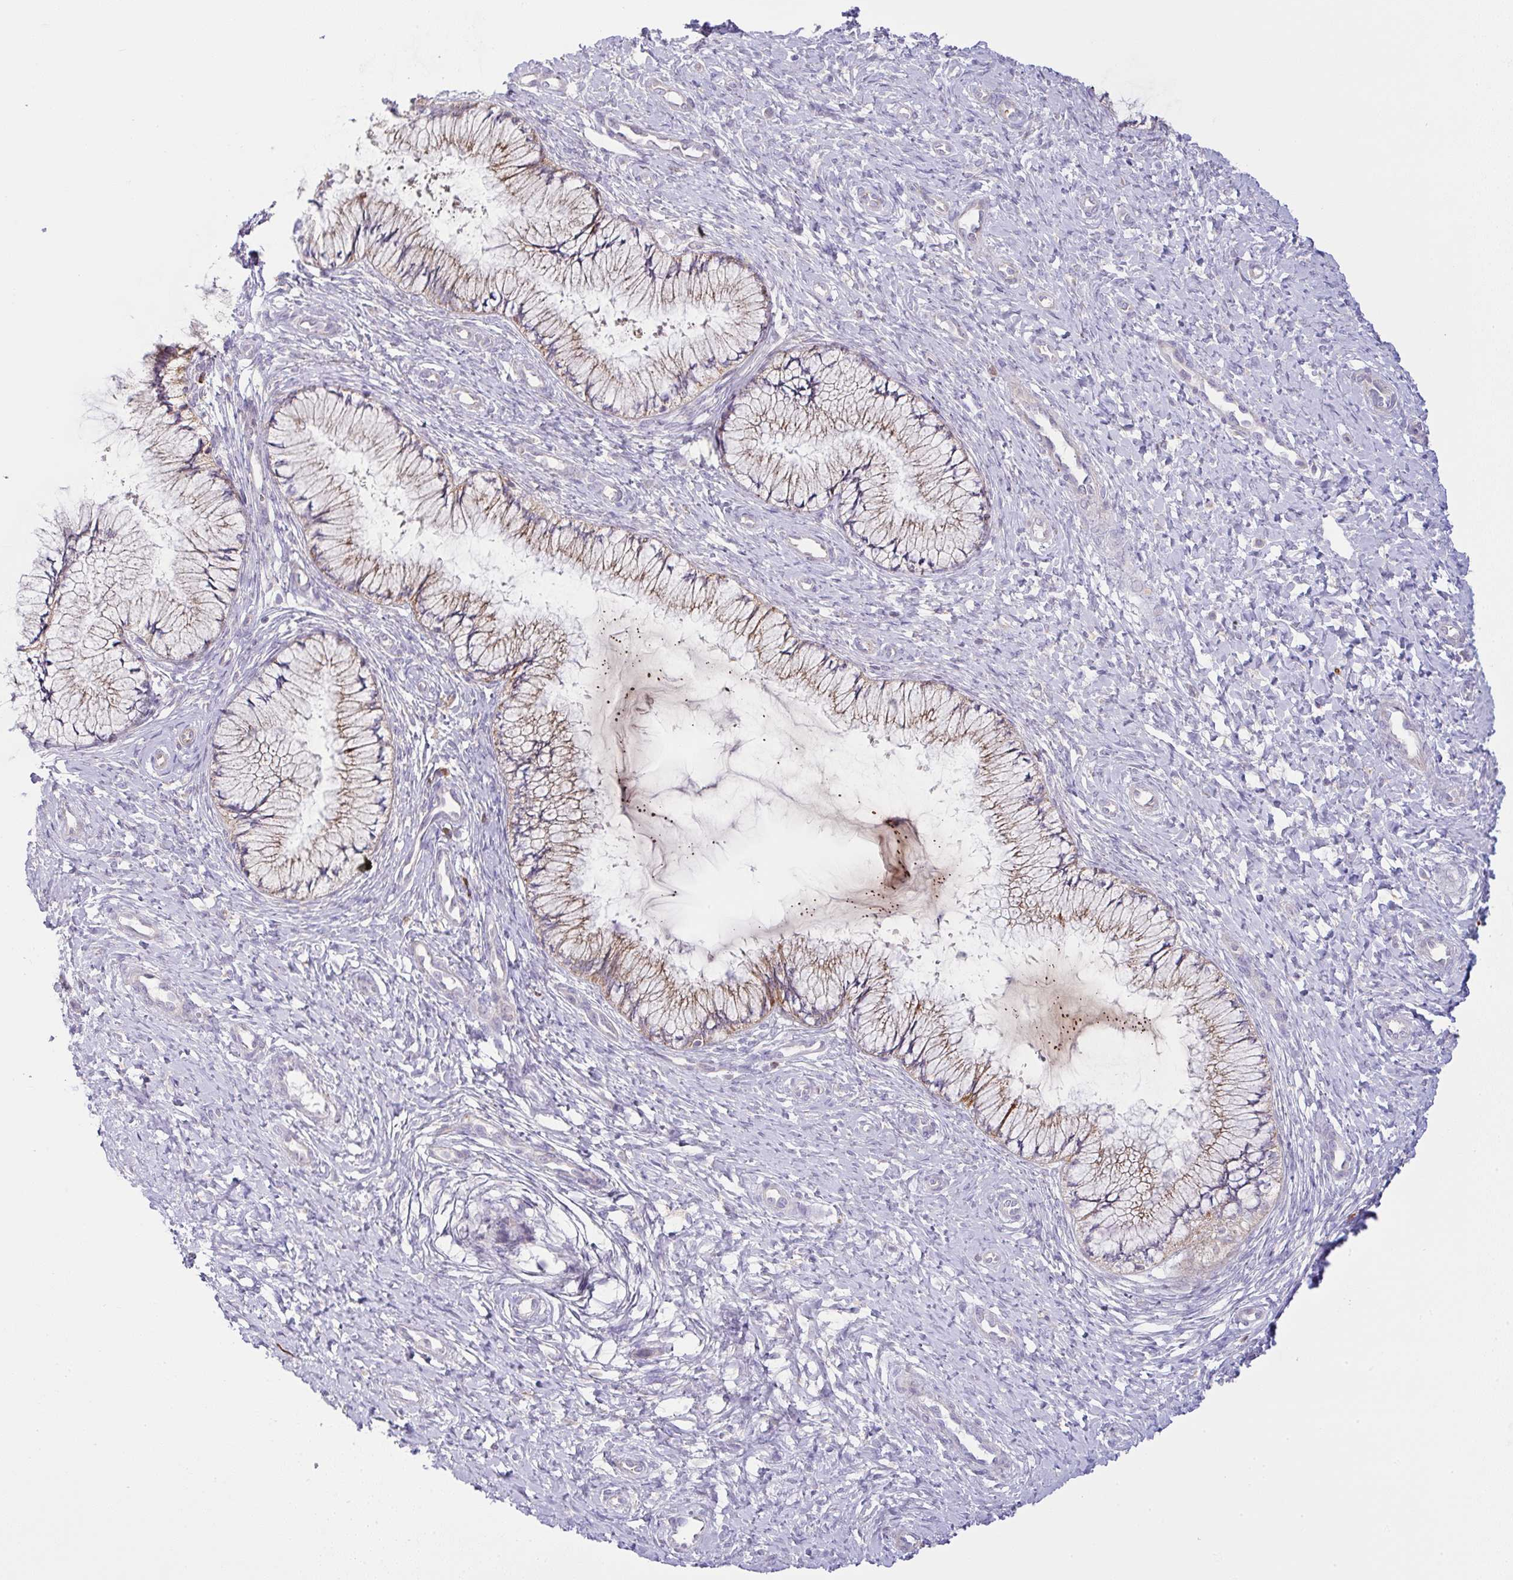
{"staining": {"intensity": "moderate", "quantity": ">75%", "location": "cytoplasmic/membranous"}, "tissue": "cervix", "cell_type": "Glandular cells", "image_type": "normal", "snomed": [{"axis": "morphology", "description": "Normal tissue, NOS"}, {"axis": "topography", "description": "Cervix"}], "caption": "IHC staining of normal cervix, which shows medium levels of moderate cytoplasmic/membranous positivity in approximately >75% of glandular cells indicating moderate cytoplasmic/membranous protein positivity. The staining was performed using DAB (3,3'-diaminobenzidine) (brown) for protein detection and nuclei were counterstained in hematoxylin (blue).", "gene": "CHDH", "patient": {"sex": "female", "age": 37}}